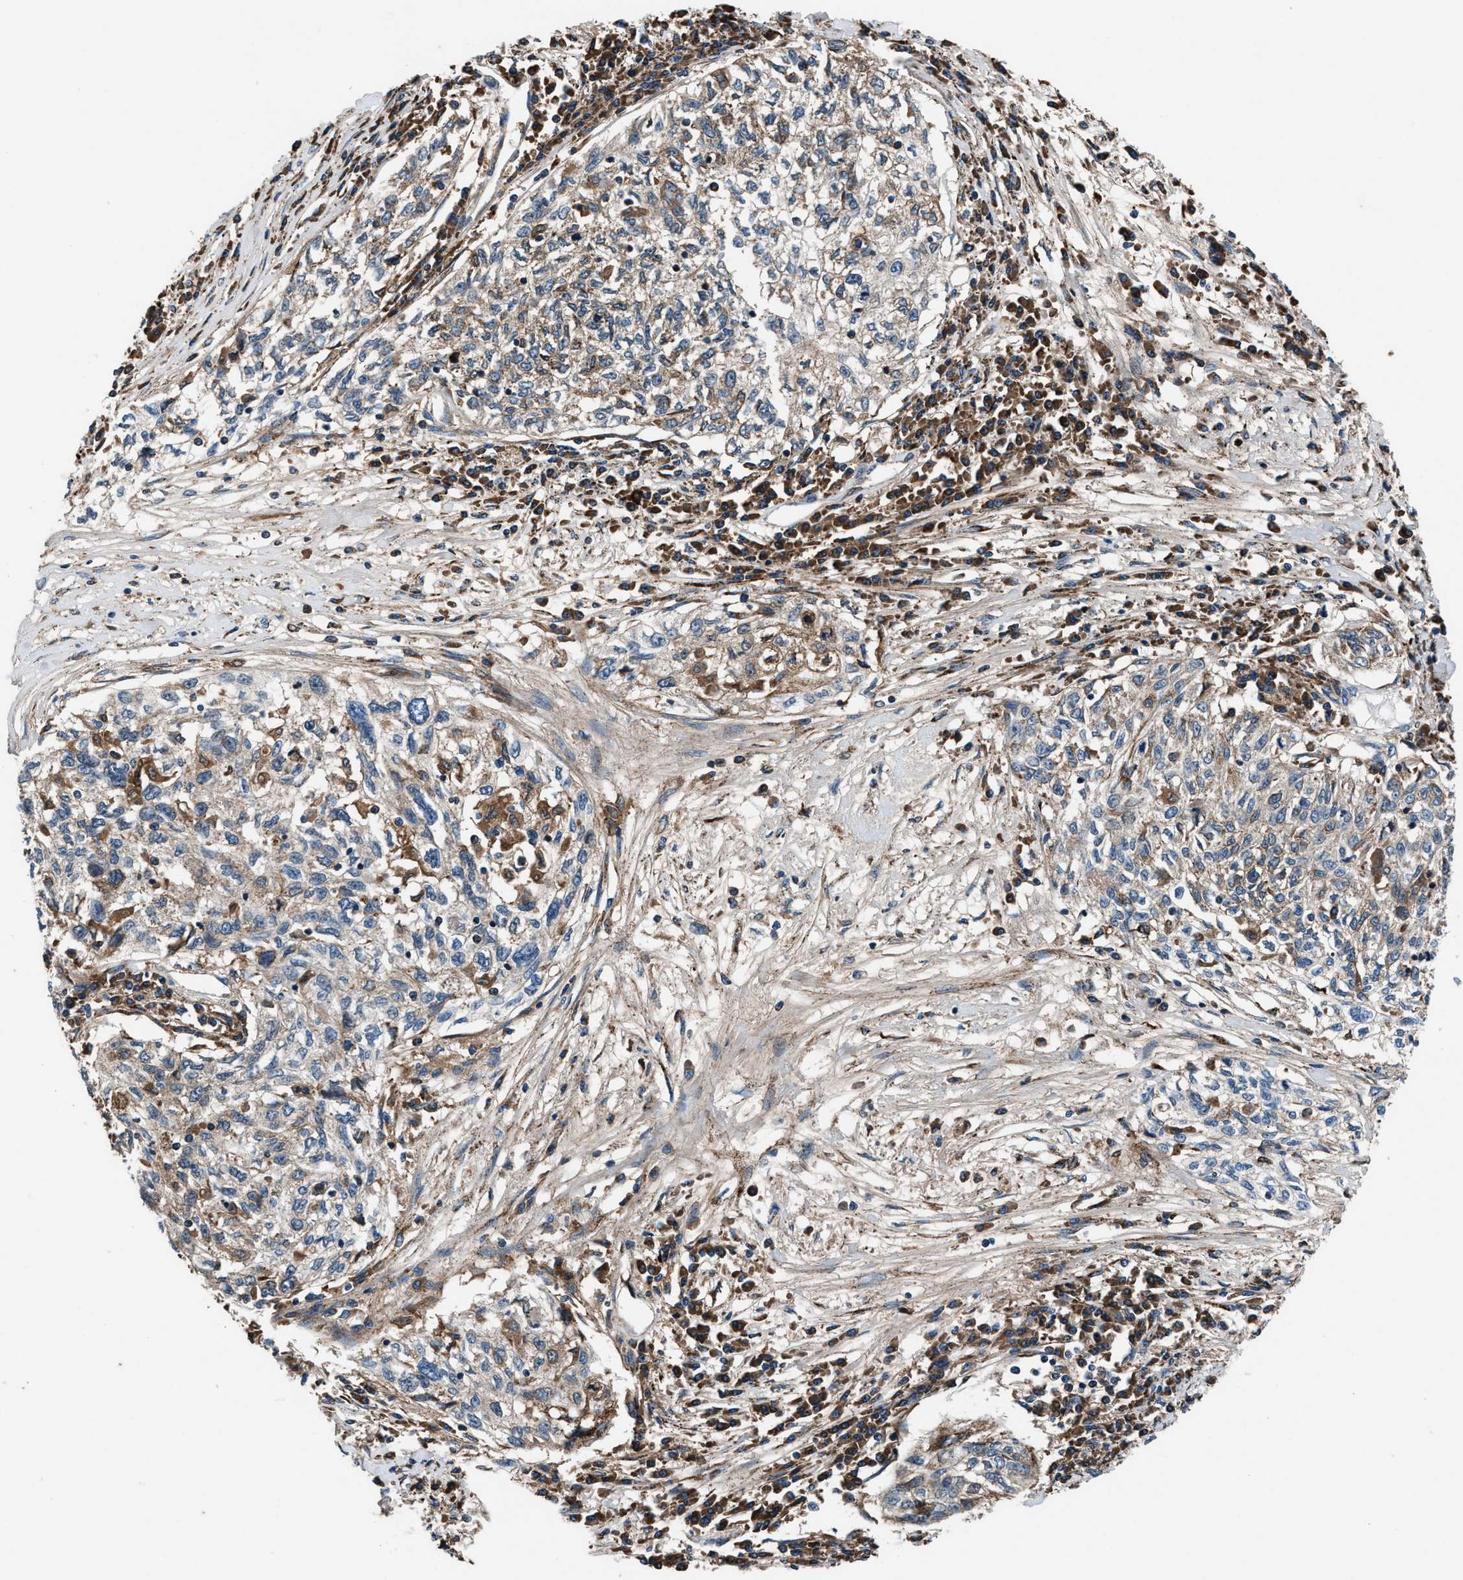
{"staining": {"intensity": "weak", "quantity": "<25%", "location": "cytoplasmic/membranous"}, "tissue": "cervical cancer", "cell_type": "Tumor cells", "image_type": "cancer", "snomed": [{"axis": "morphology", "description": "Squamous cell carcinoma, NOS"}, {"axis": "topography", "description": "Cervix"}], "caption": "Immunohistochemistry (IHC) micrograph of human cervical squamous cell carcinoma stained for a protein (brown), which demonstrates no expression in tumor cells.", "gene": "FAM221A", "patient": {"sex": "female", "age": 57}}